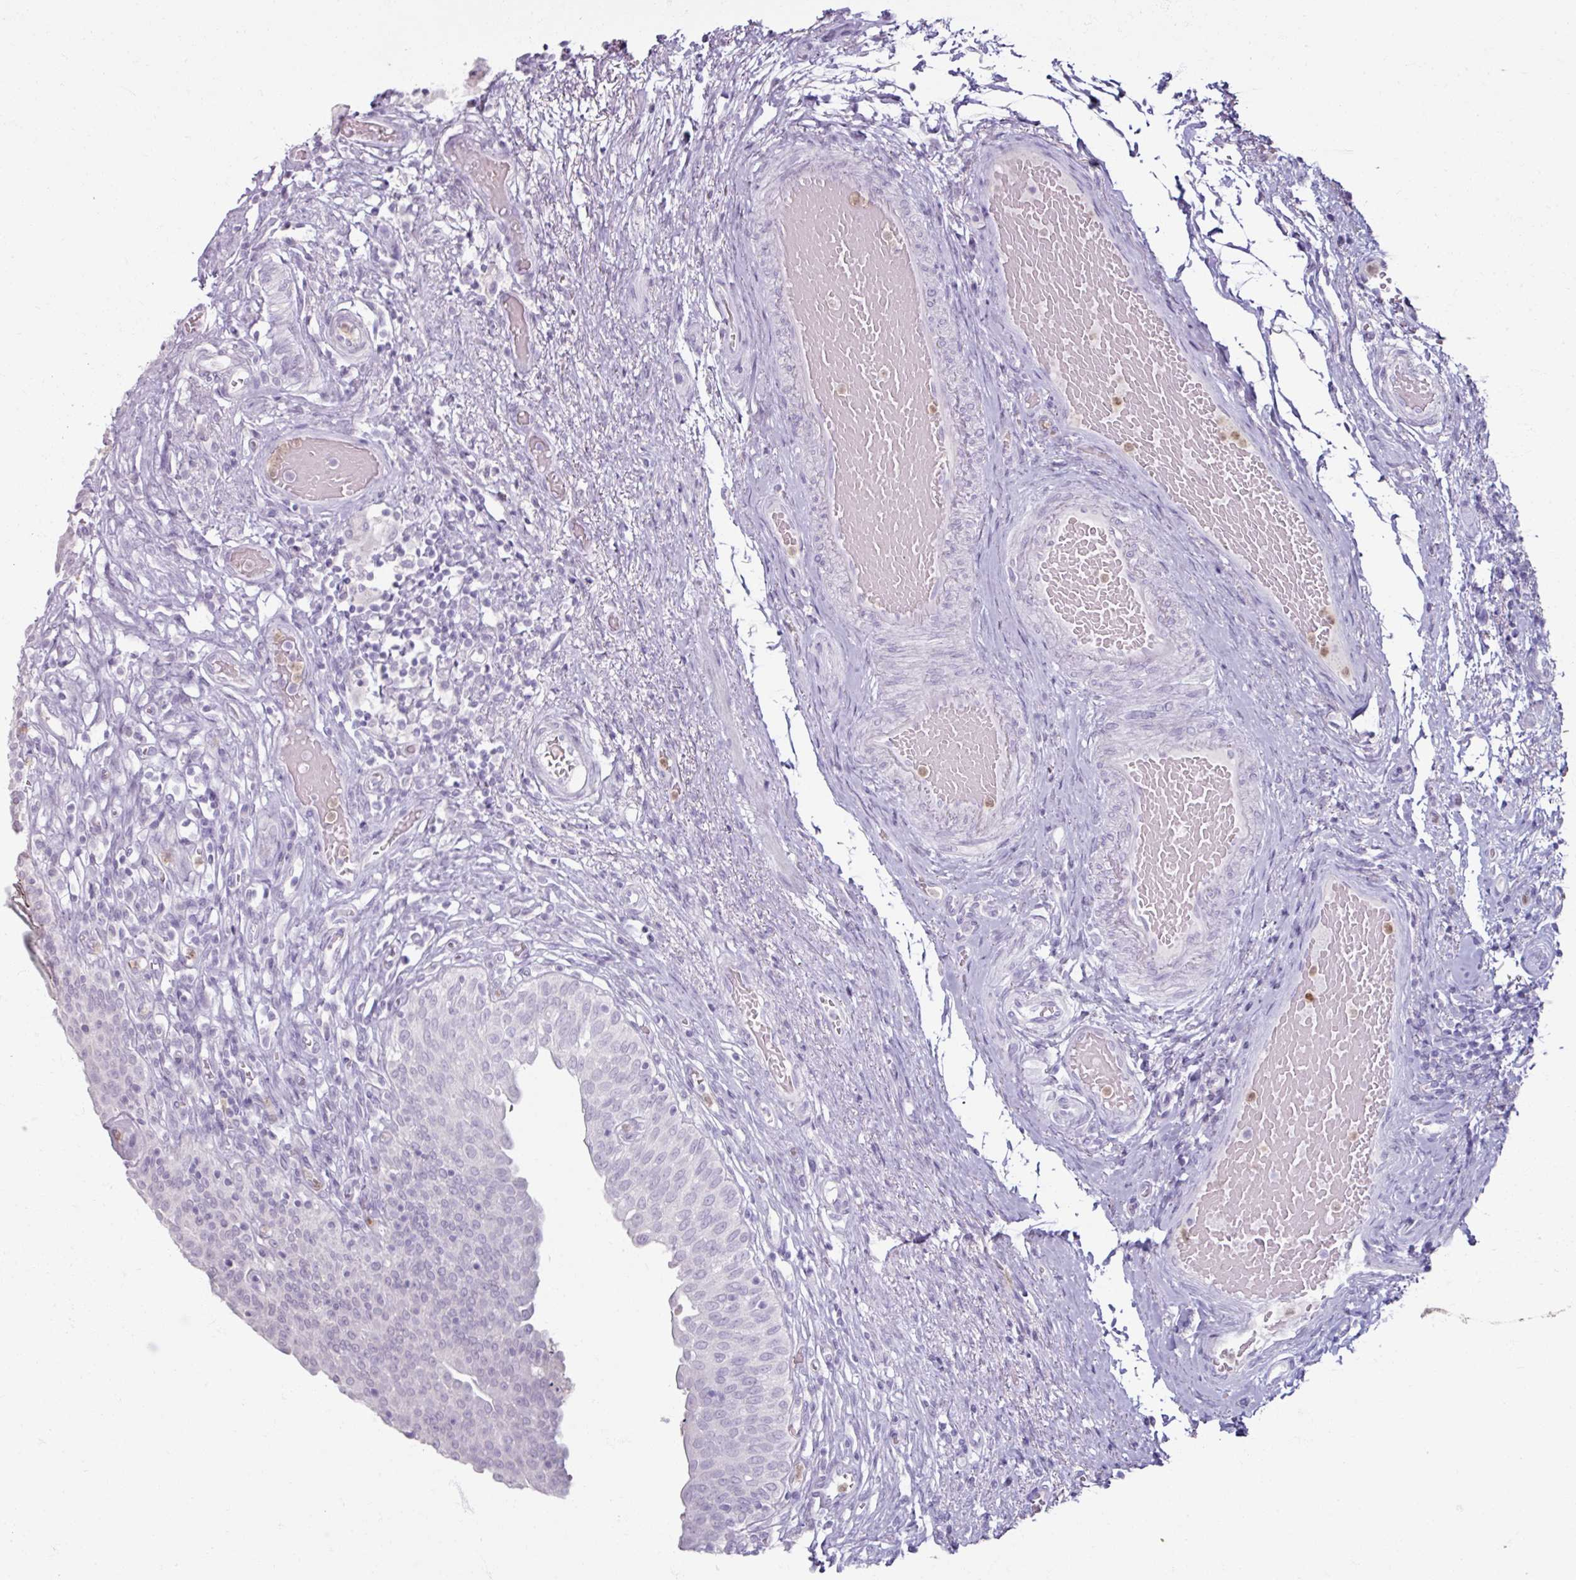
{"staining": {"intensity": "negative", "quantity": "none", "location": "none"}, "tissue": "urinary bladder", "cell_type": "Urothelial cells", "image_type": "normal", "snomed": [{"axis": "morphology", "description": "Normal tissue, NOS"}, {"axis": "topography", "description": "Urinary bladder"}], "caption": "This image is of normal urinary bladder stained with IHC to label a protein in brown with the nuclei are counter-stained blue. There is no positivity in urothelial cells. (DAB immunohistochemistry (IHC) visualized using brightfield microscopy, high magnification).", "gene": "ARG1", "patient": {"sex": "male", "age": 71}}